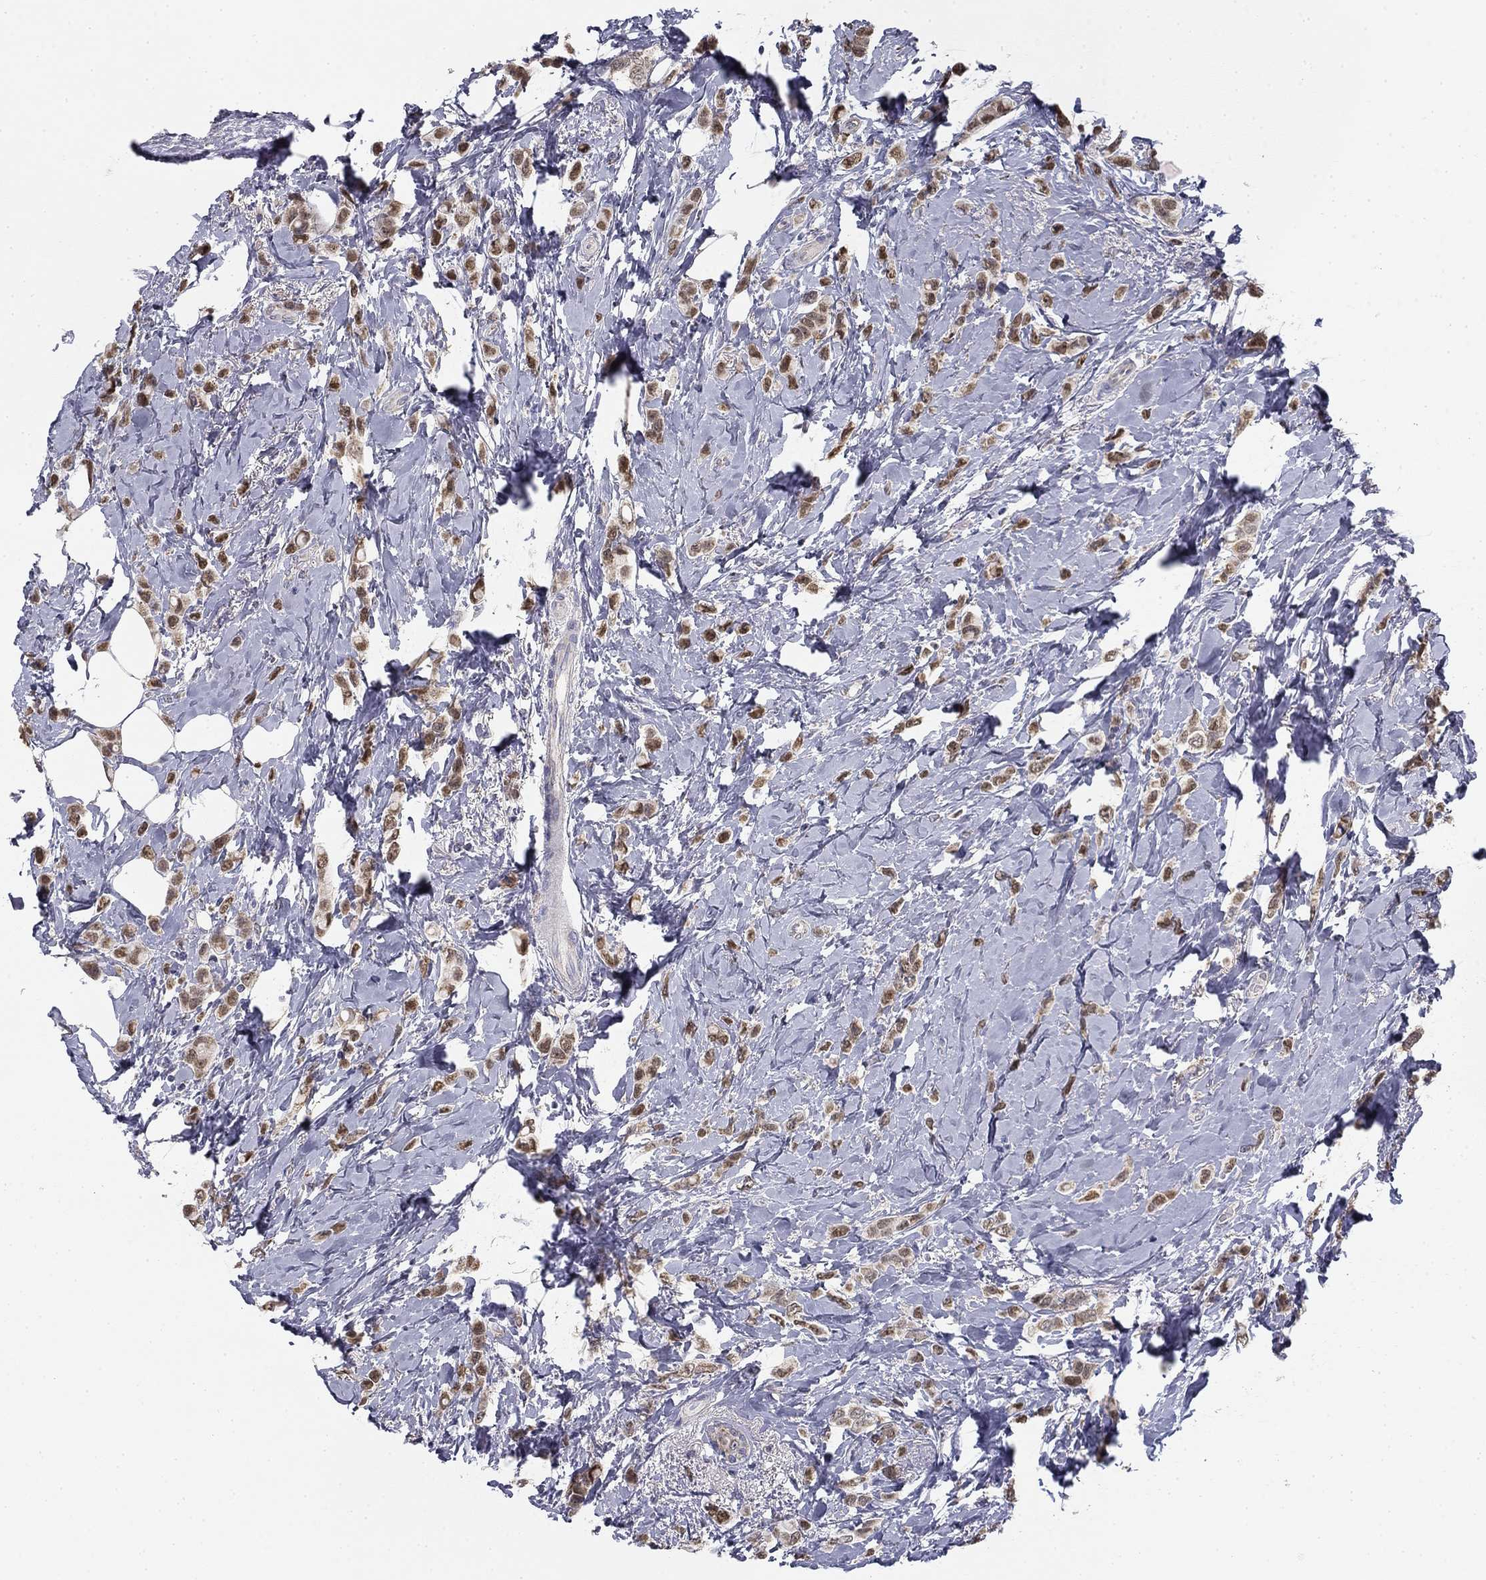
{"staining": {"intensity": "moderate", "quantity": ">75%", "location": "cytoplasmic/membranous"}, "tissue": "breast cancer", "cell_type": "Tumor cells", "image_type": "cancer", "snomed": [{"axis": "morphology", "description": "Lobular carcinoma"}, {"axis": "topography", "description": "Breast"}], "caption": "Protein staining exhibits moderate cytoplasmic/membranous staining in about >75% of tumor cells in breast cancer (lobular carcinoma).", "gene": "SLC2A9", "patient": {"sex": "female", "age": 66}}